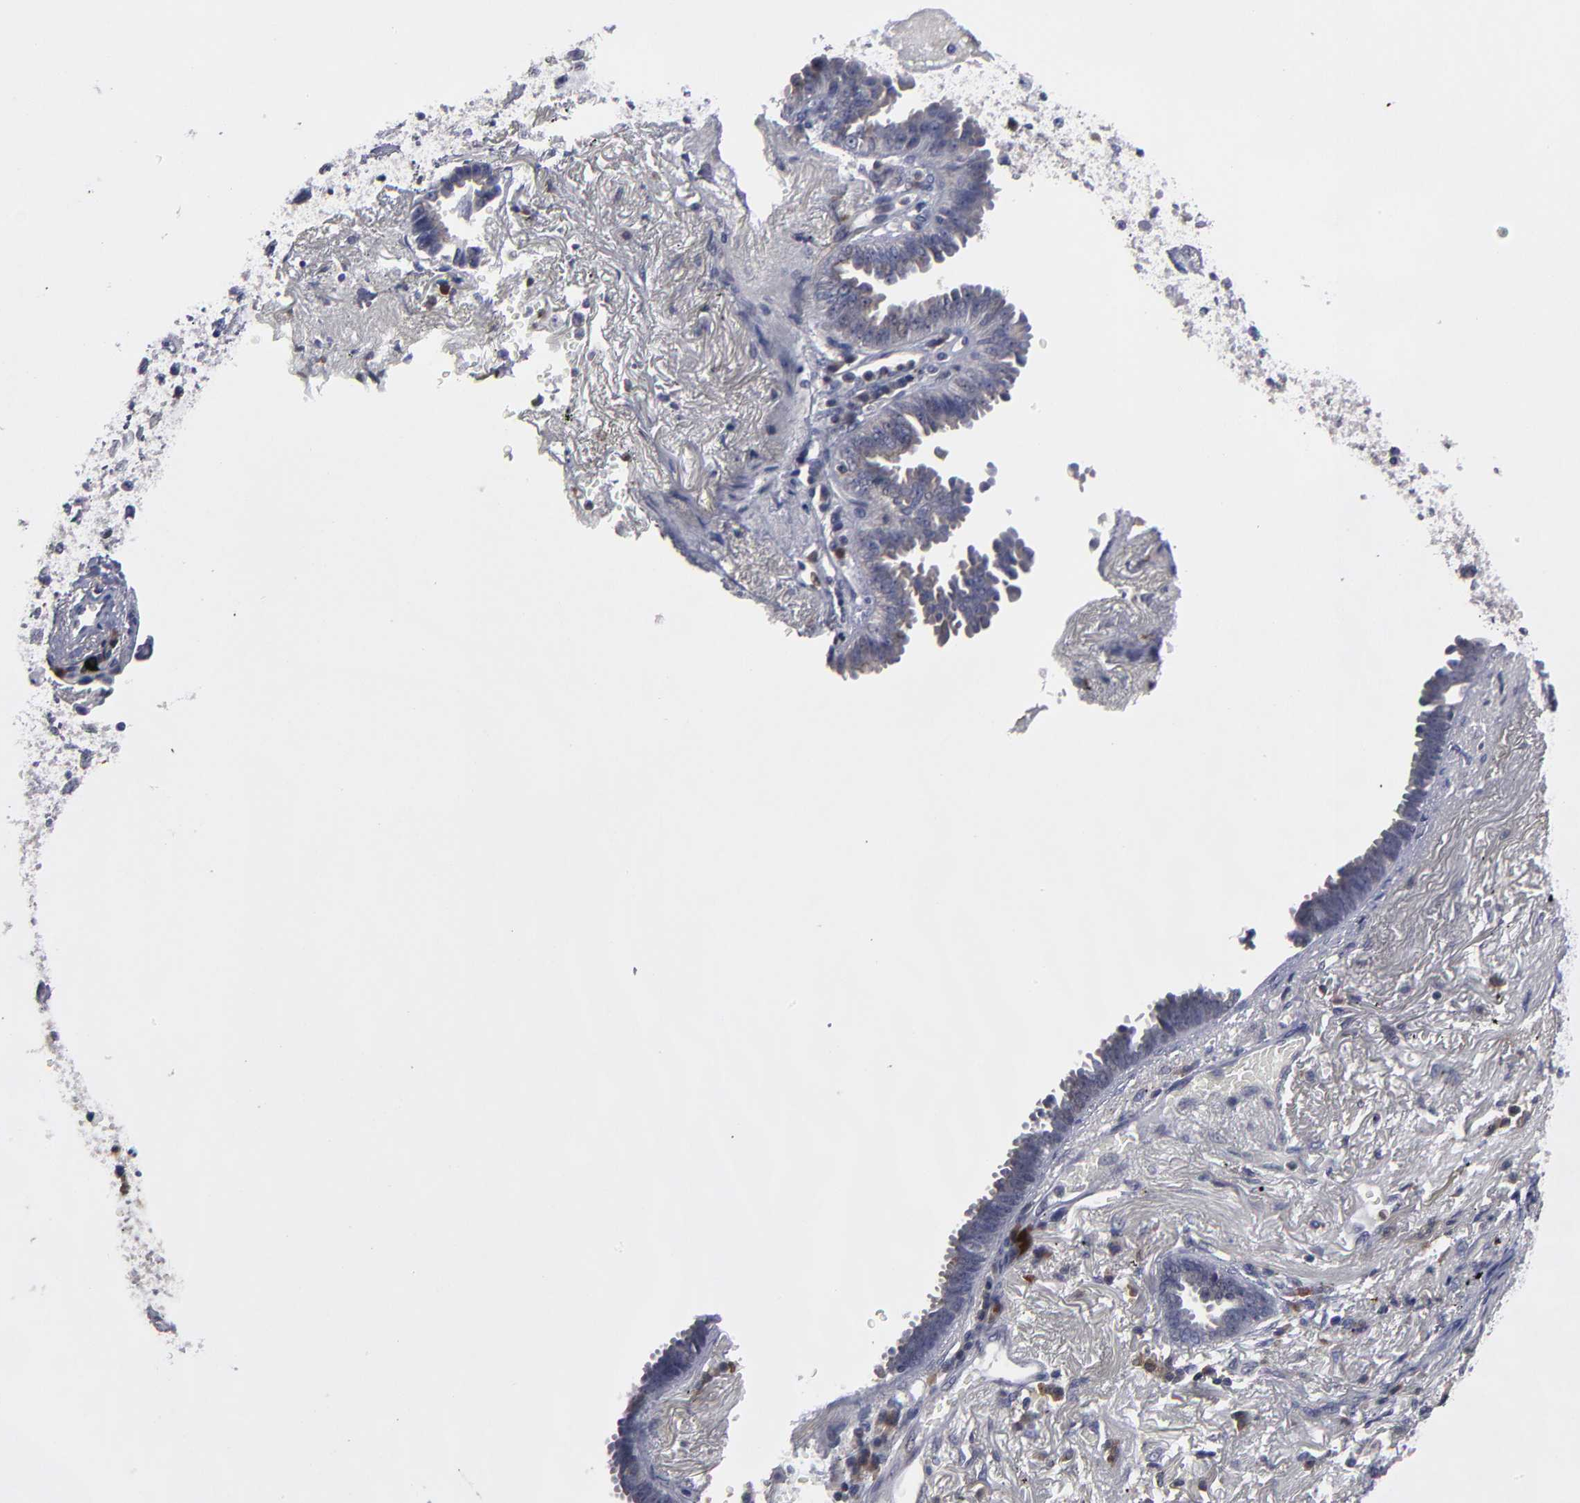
{"staining": {"intensity": "moderate", "quantity": "25%-75%", "location": "cytoplasmic/membranous"}, "tissue": "lung cancer", "cell_type": "Tumor cells", "image_type": "cancer", "snomed": [{"axis": "morphology", "description": "Adenocarcinoma, NOS"}, {"axis": "topography", "description": "Lung"}], "caption": "An immunohistochemistry photomicrograph of tumor tissue is shown. Protein staining in brown highlights moderate cytoplasmic/membranous positivity in adenocarcinoma (lung) within tumor cells.", "gene": "CEP97", "patient": {"sex": "female", "age": 64}}